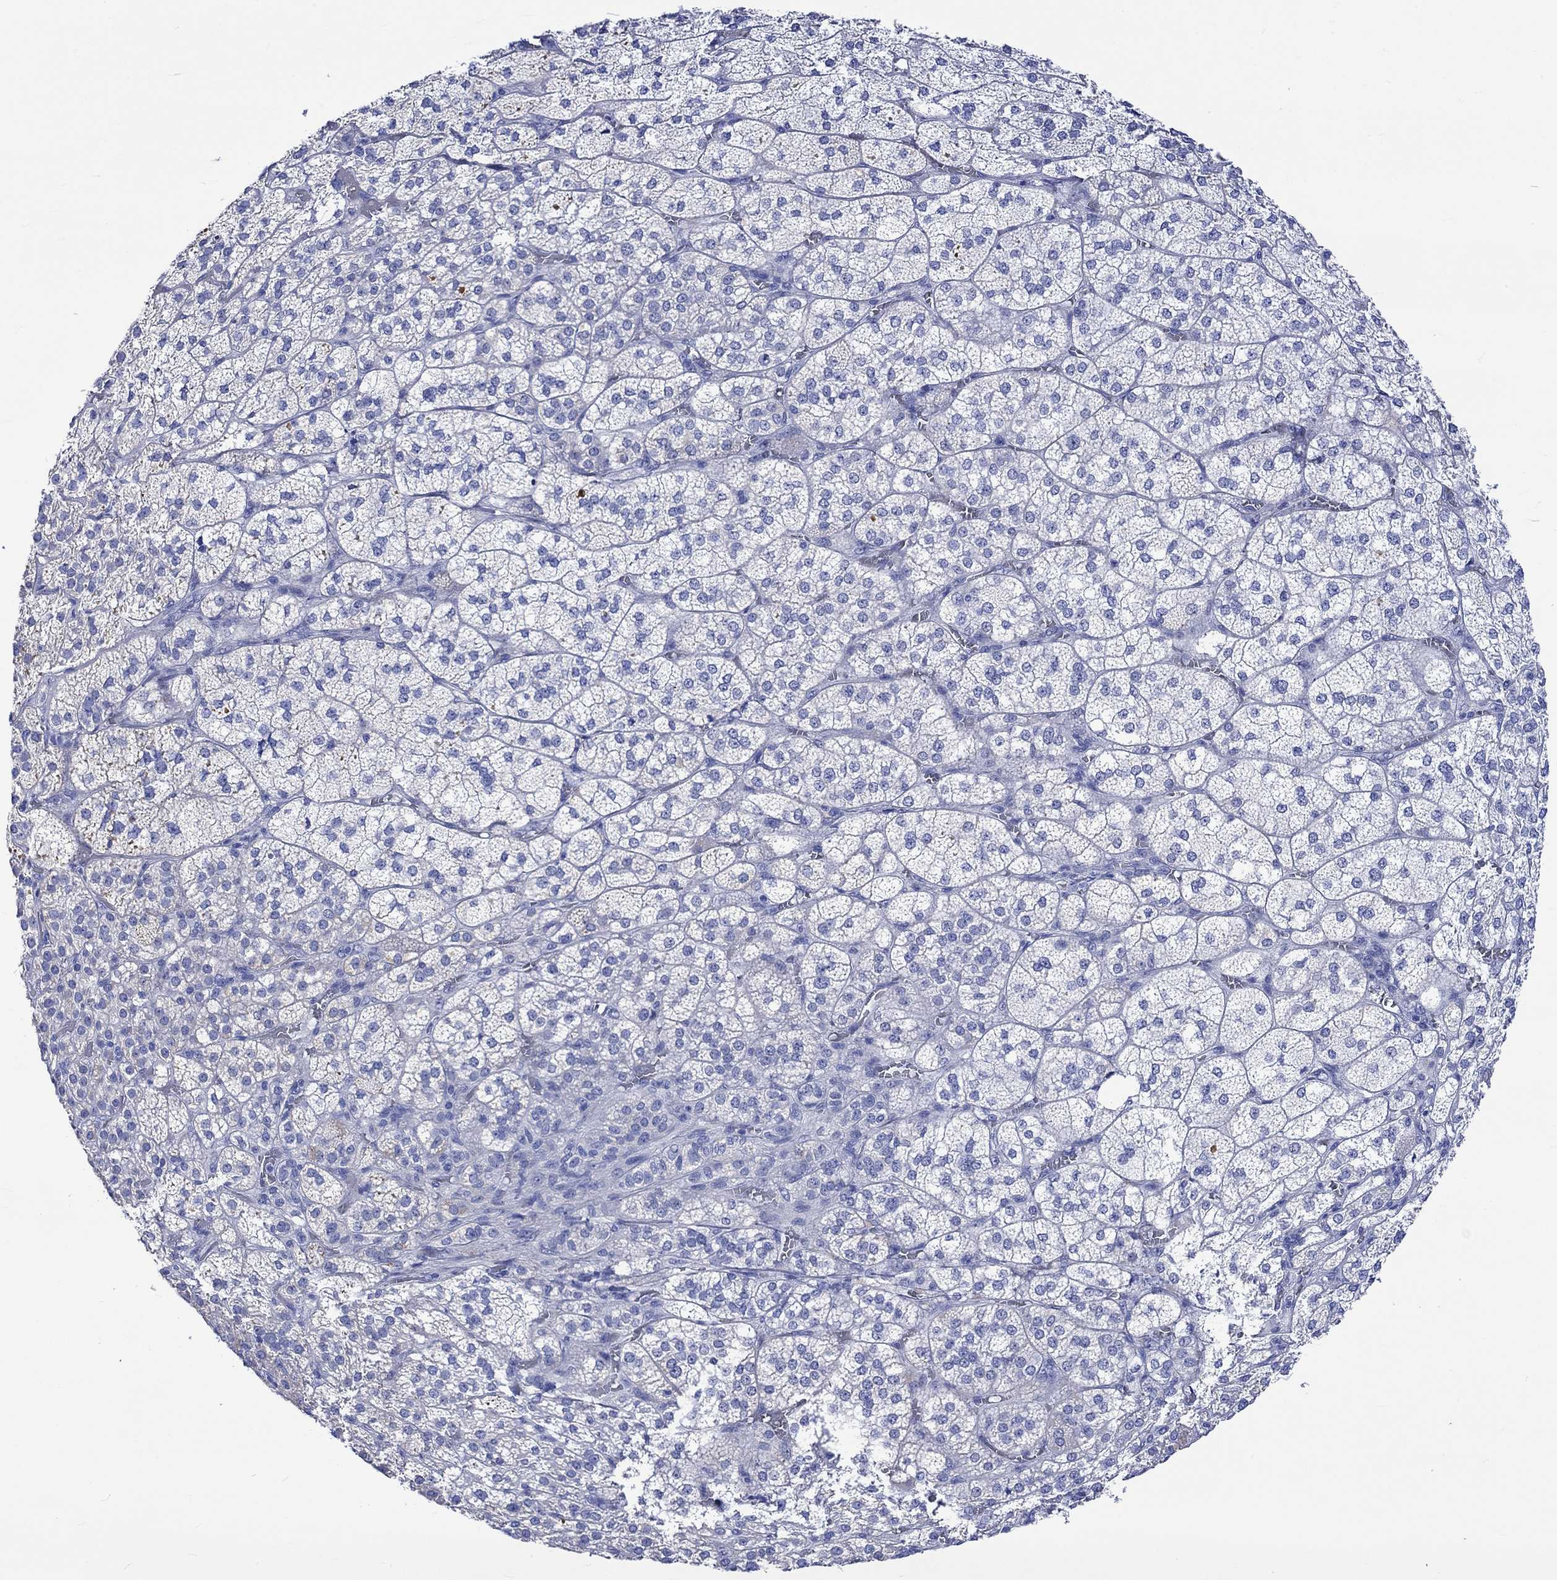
{"staining": {"intensity": "negative", "quantity": "none", "location": "none"}, "tissue": "adrenal gland", "cell_type": "Glandular cells", "image_type": "normal", "snomed": [{"axis": "morphology", "description": "Normal tissue, NOS"}, {"axis": "topography", "description": "Adrenal gland"}], "caption": "Human adrenal gland stained for a protein using immunohistochemistry displays no expression in glandular cells.", "gene": "HARBI1", "patient": {"sex": "female", "age": 60}}